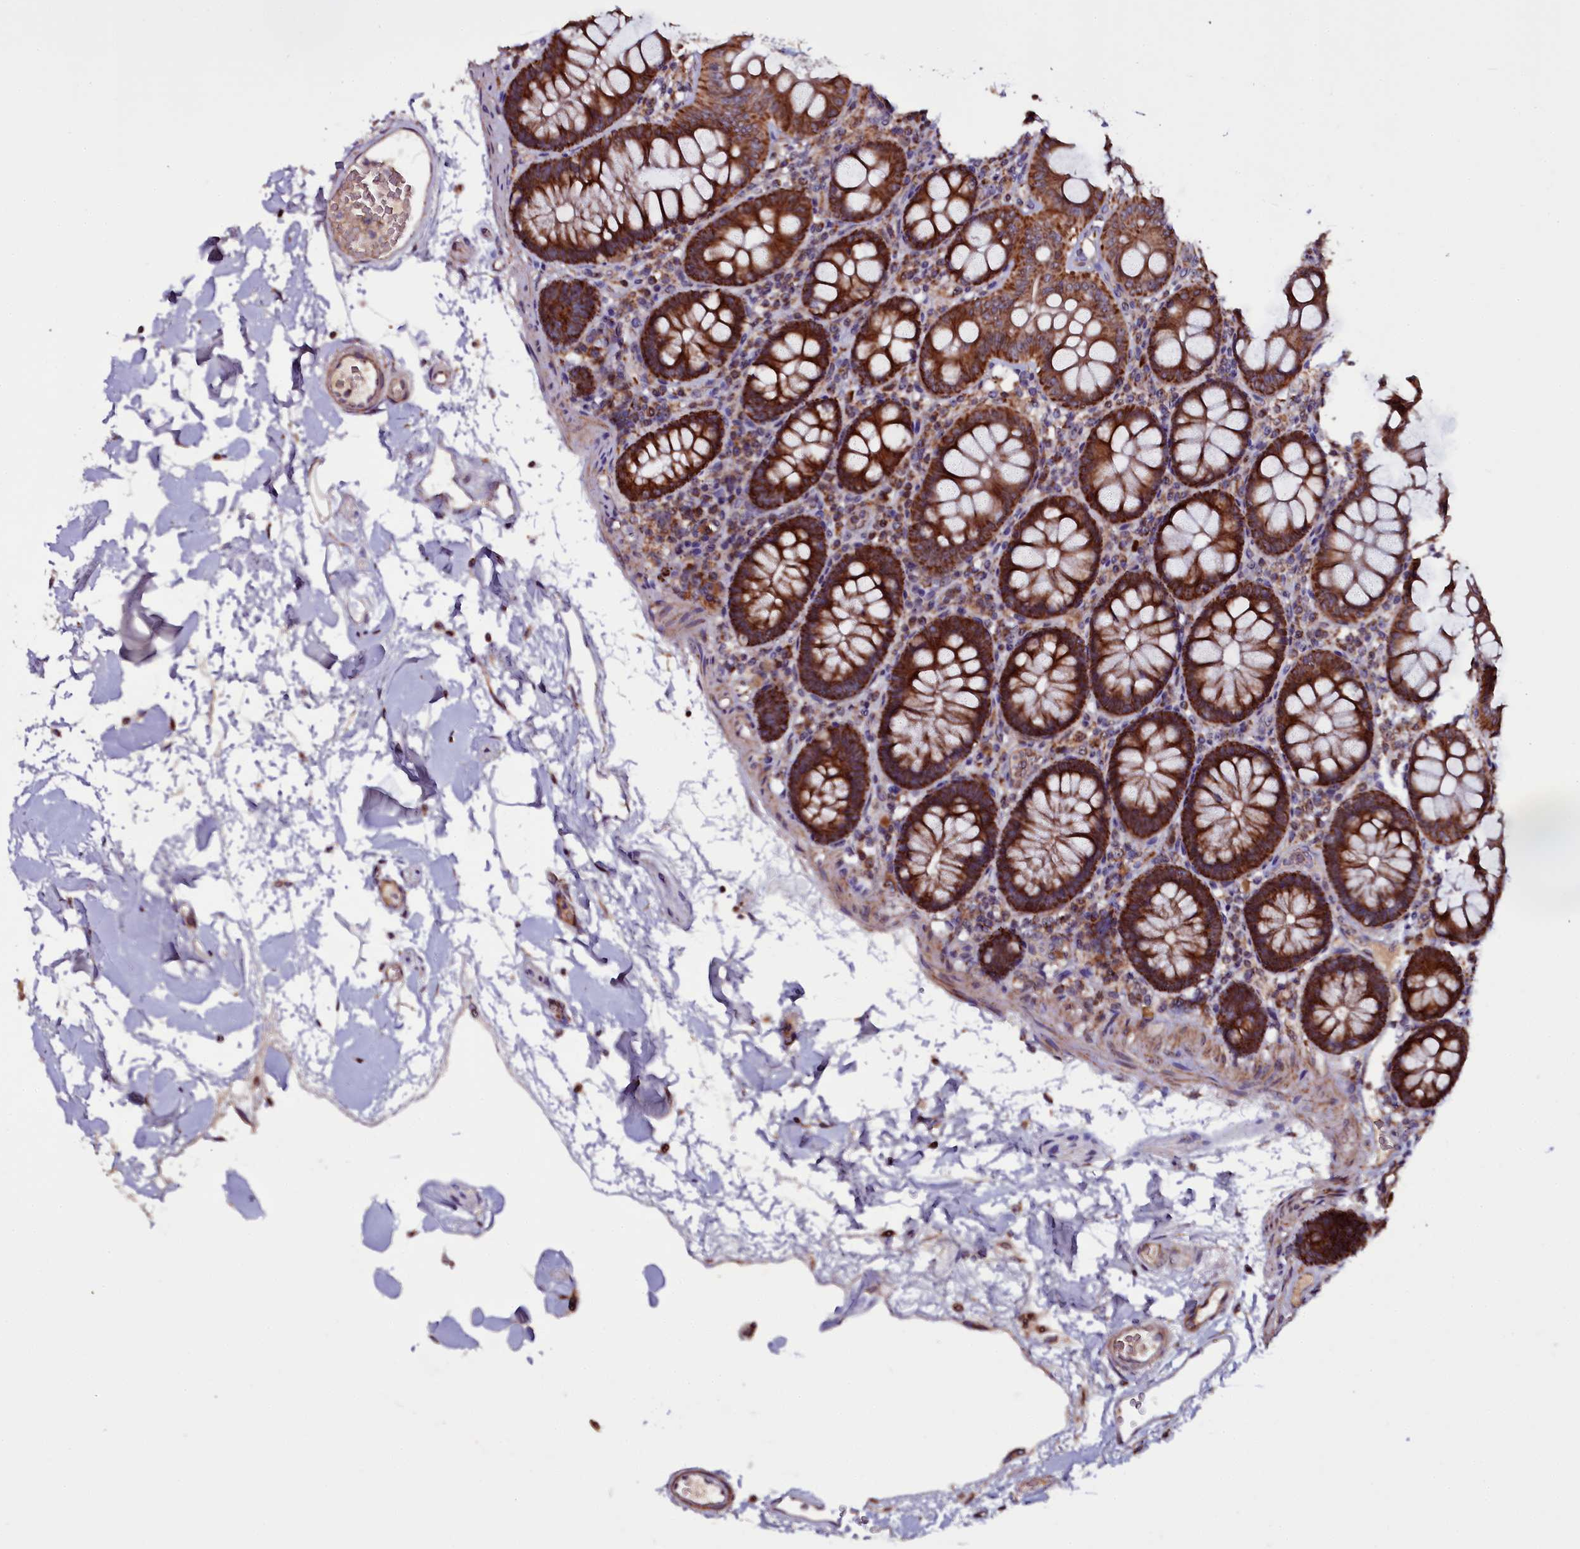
{"staining": {"intensity": "moderate", "quantity": "25%-75%", "location": "cytoplasmic/membranous"}, "tissue": "colon", "cell_type": "Endothelial cells", "image_type": "normal", "snomed": [{"axis": "morphology", "description": "Normal tissue, NOS"}, {"axis": "topography", "description": "Colon"}], "caption": "The immunohistochemical stain shows moderate cytoplasmic/membranous expression in endothelial cells of unremarkable colon. (Brightfield microscopy of DAB IHC at high magnification).", "gene": "NAA80", "patient": {"sex": "male", "age": 75}}